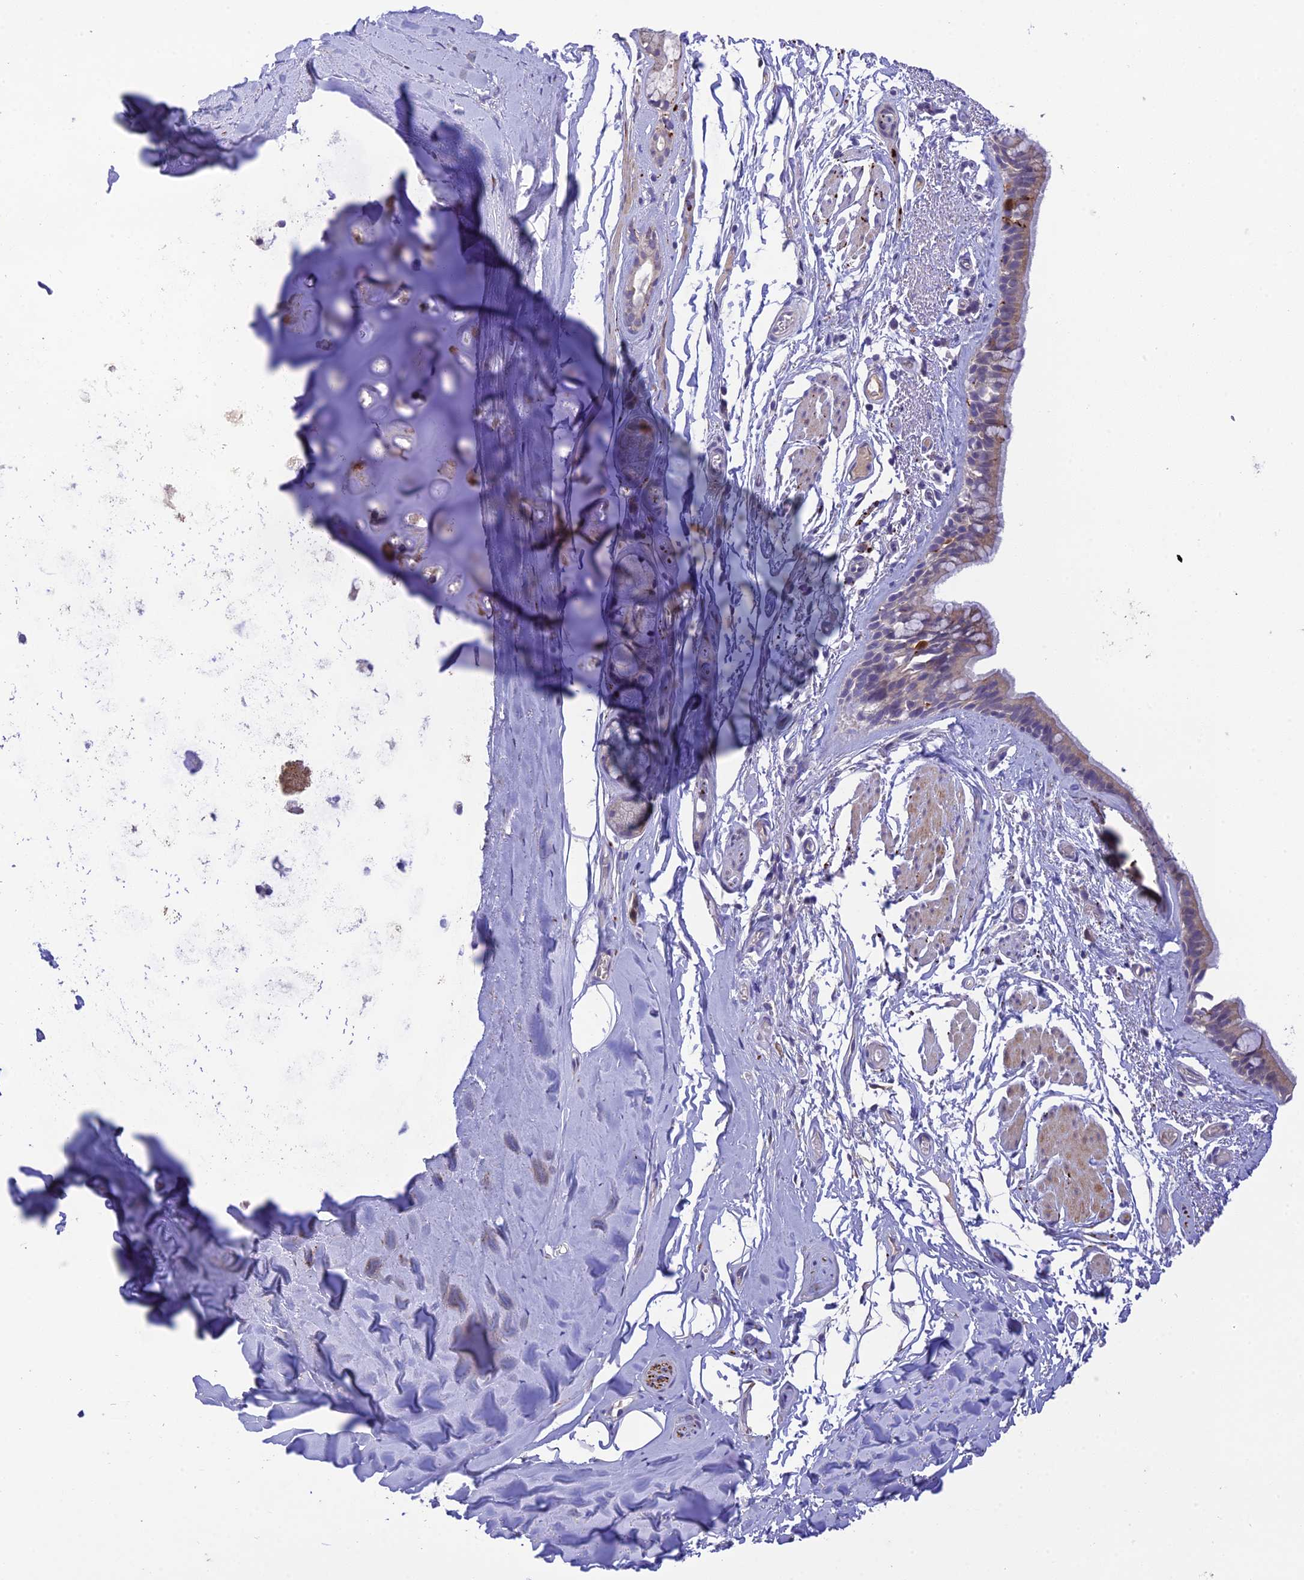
{"staining": {"intensity": "strong", "quantity": "<25%", "location": "cytoplasmic/membranous"}, "tissue": "bronchus", "cell_type": "Respiratory epithelial cells", "image_type": "normal", "snomed": [{"axis": "morphology", "description": "Normal tissue, NOS"}, {"axis": "topography", "description": "Cartilage tissue"}], "caption": "Immunohistochemical staining of unremarkable bronchus displays <25% levels of strong cytoplasmic/membranous protein positivity in about <25% of respiratory epithelial cells. (Brightfield microscopy of DAB IHC at high magnification).", "gene": "XPO7", "patient": {"sex": "male", "age": 63}}